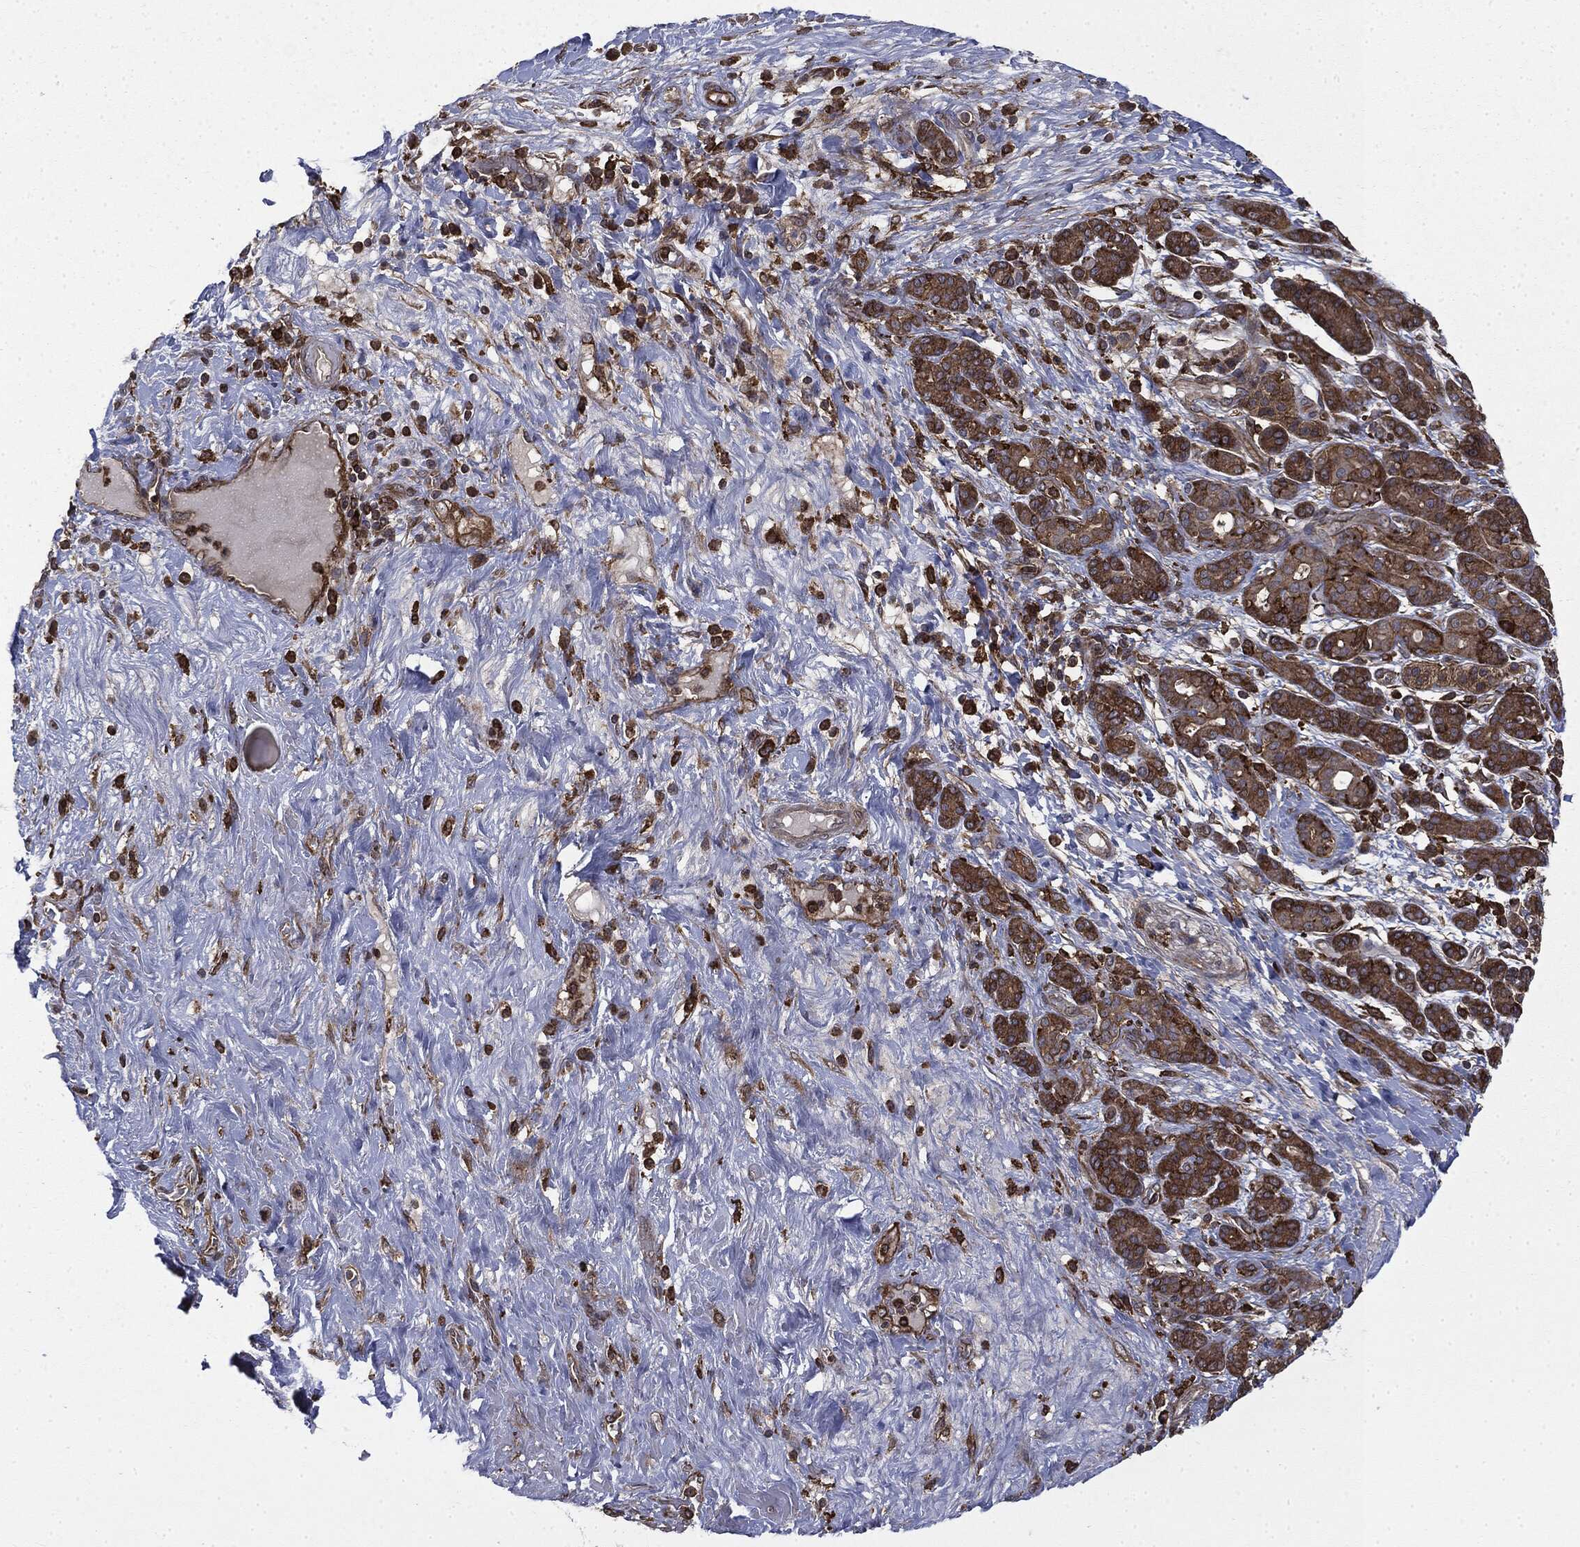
{"staining": {"intensity": "moderate", "quantity": ">75%", "location": "cytoplasmic/membranous"}, "tissue": "pancreatic cancer", "cell_type": "Tumor cells", "image_type": "cancer", "snomed": [{"axis": "morphology", "description": "Adenocarcinoma, NOS"}, {"axis": "topography", "description": "Pancreas"}], "caption": "The photomicrograph shows a brown stain indicating the presence of a protein in the cytoplasmic/membranous of tumor cells in adenocarcinoma (pancreatic).", "gene": "SNX5", "patient": {"sex": "male", "age": 44}}